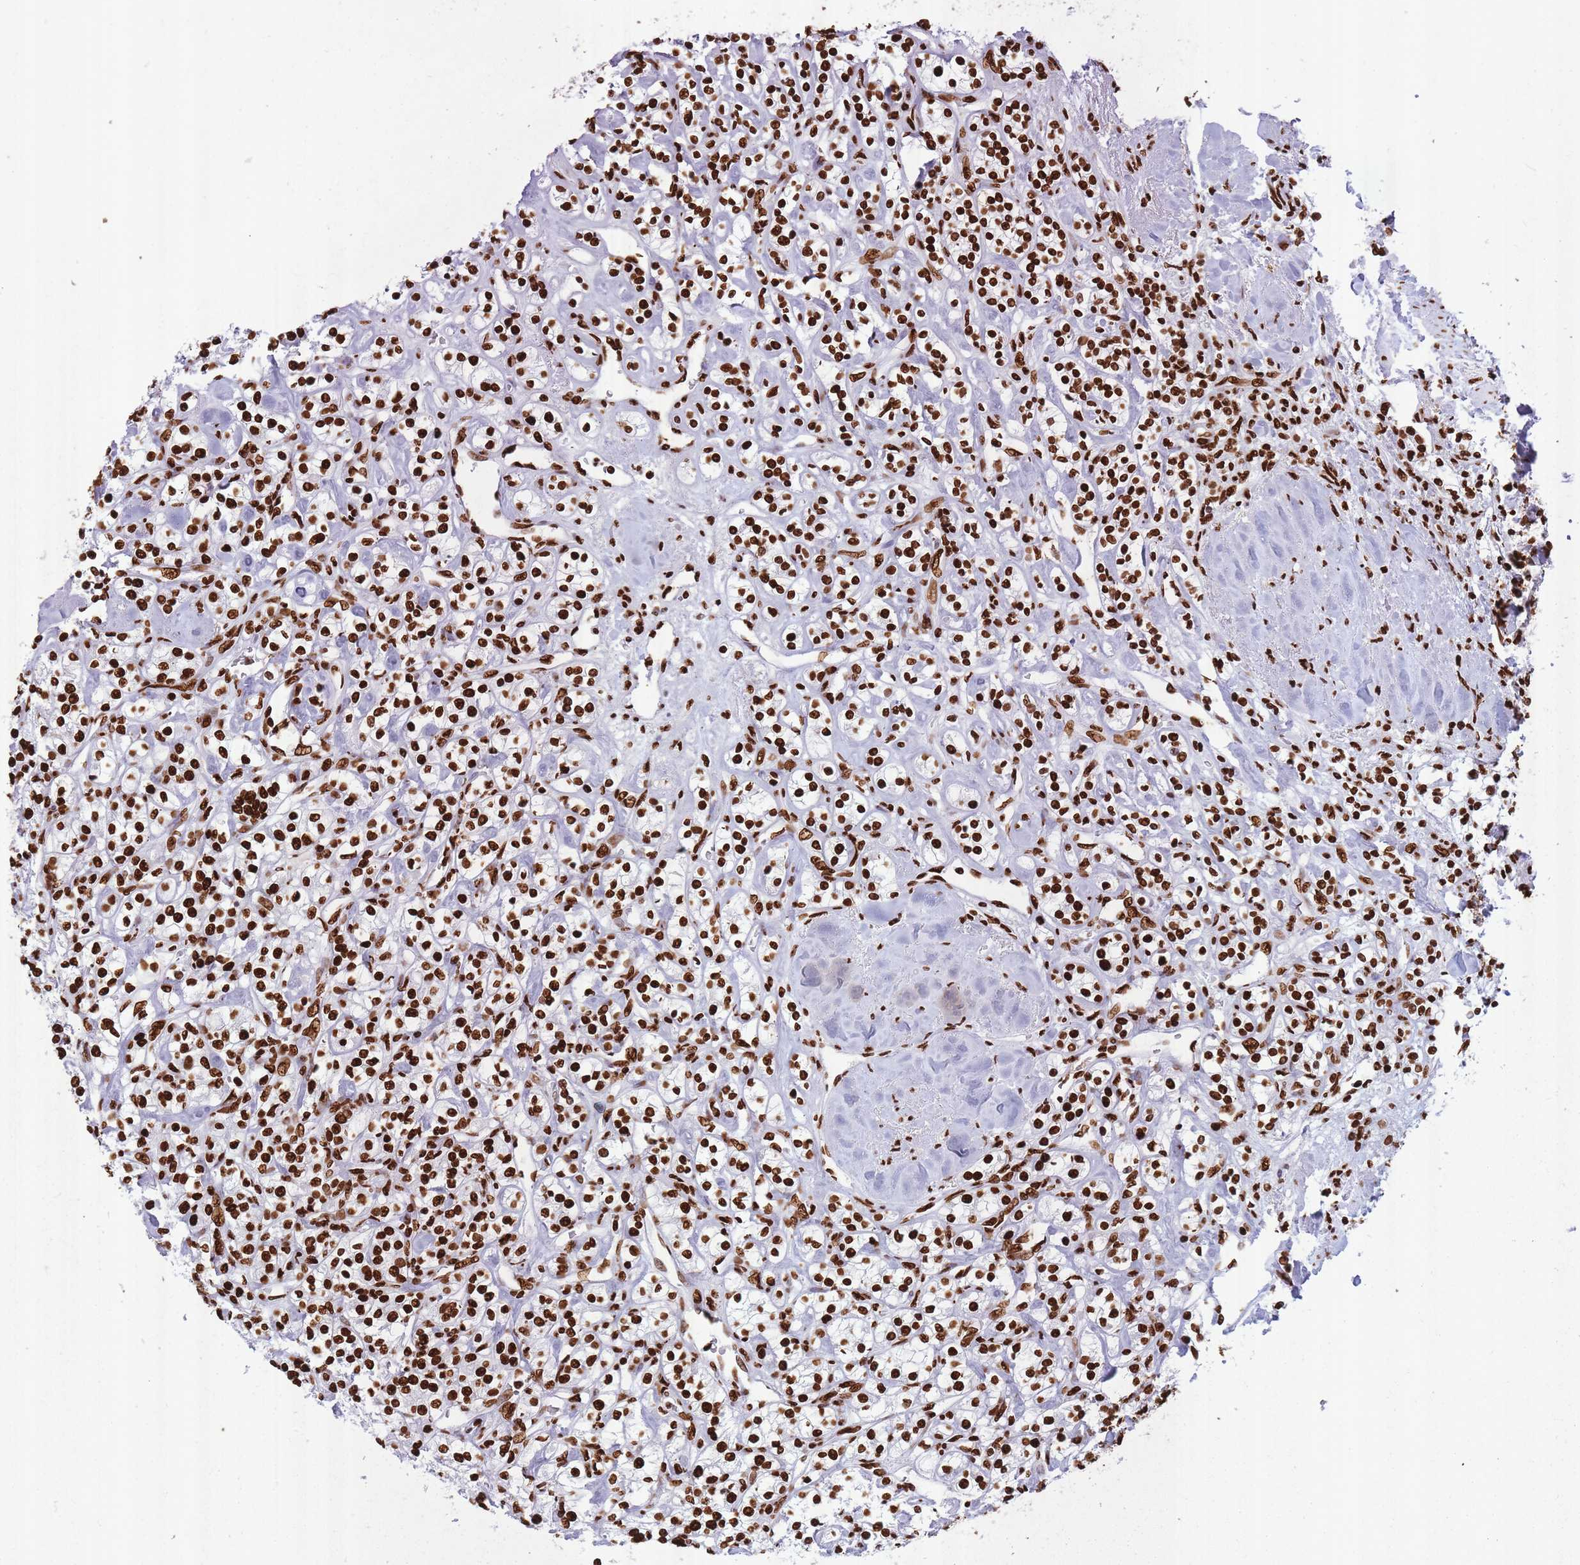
{"staining": {"intensity": "strong", "quantity": ">75%", "location": "nuclear"}, "tissue": "renal cancer", "cell_type": "Tumor cells", "image_type": "cancer", "snomed": [{"axis": "morphology", "description": "Adenocarcinoma, NOS"}, {"axis": "topography", "description": "Kidney"}], "caption": "Tumor cells show strong nuclear staining in approximately >75% of cells in adenocarcinoma (renal).", "gene": "HNRNPUL1", "patient": {"sex": "male", "age": 77}}